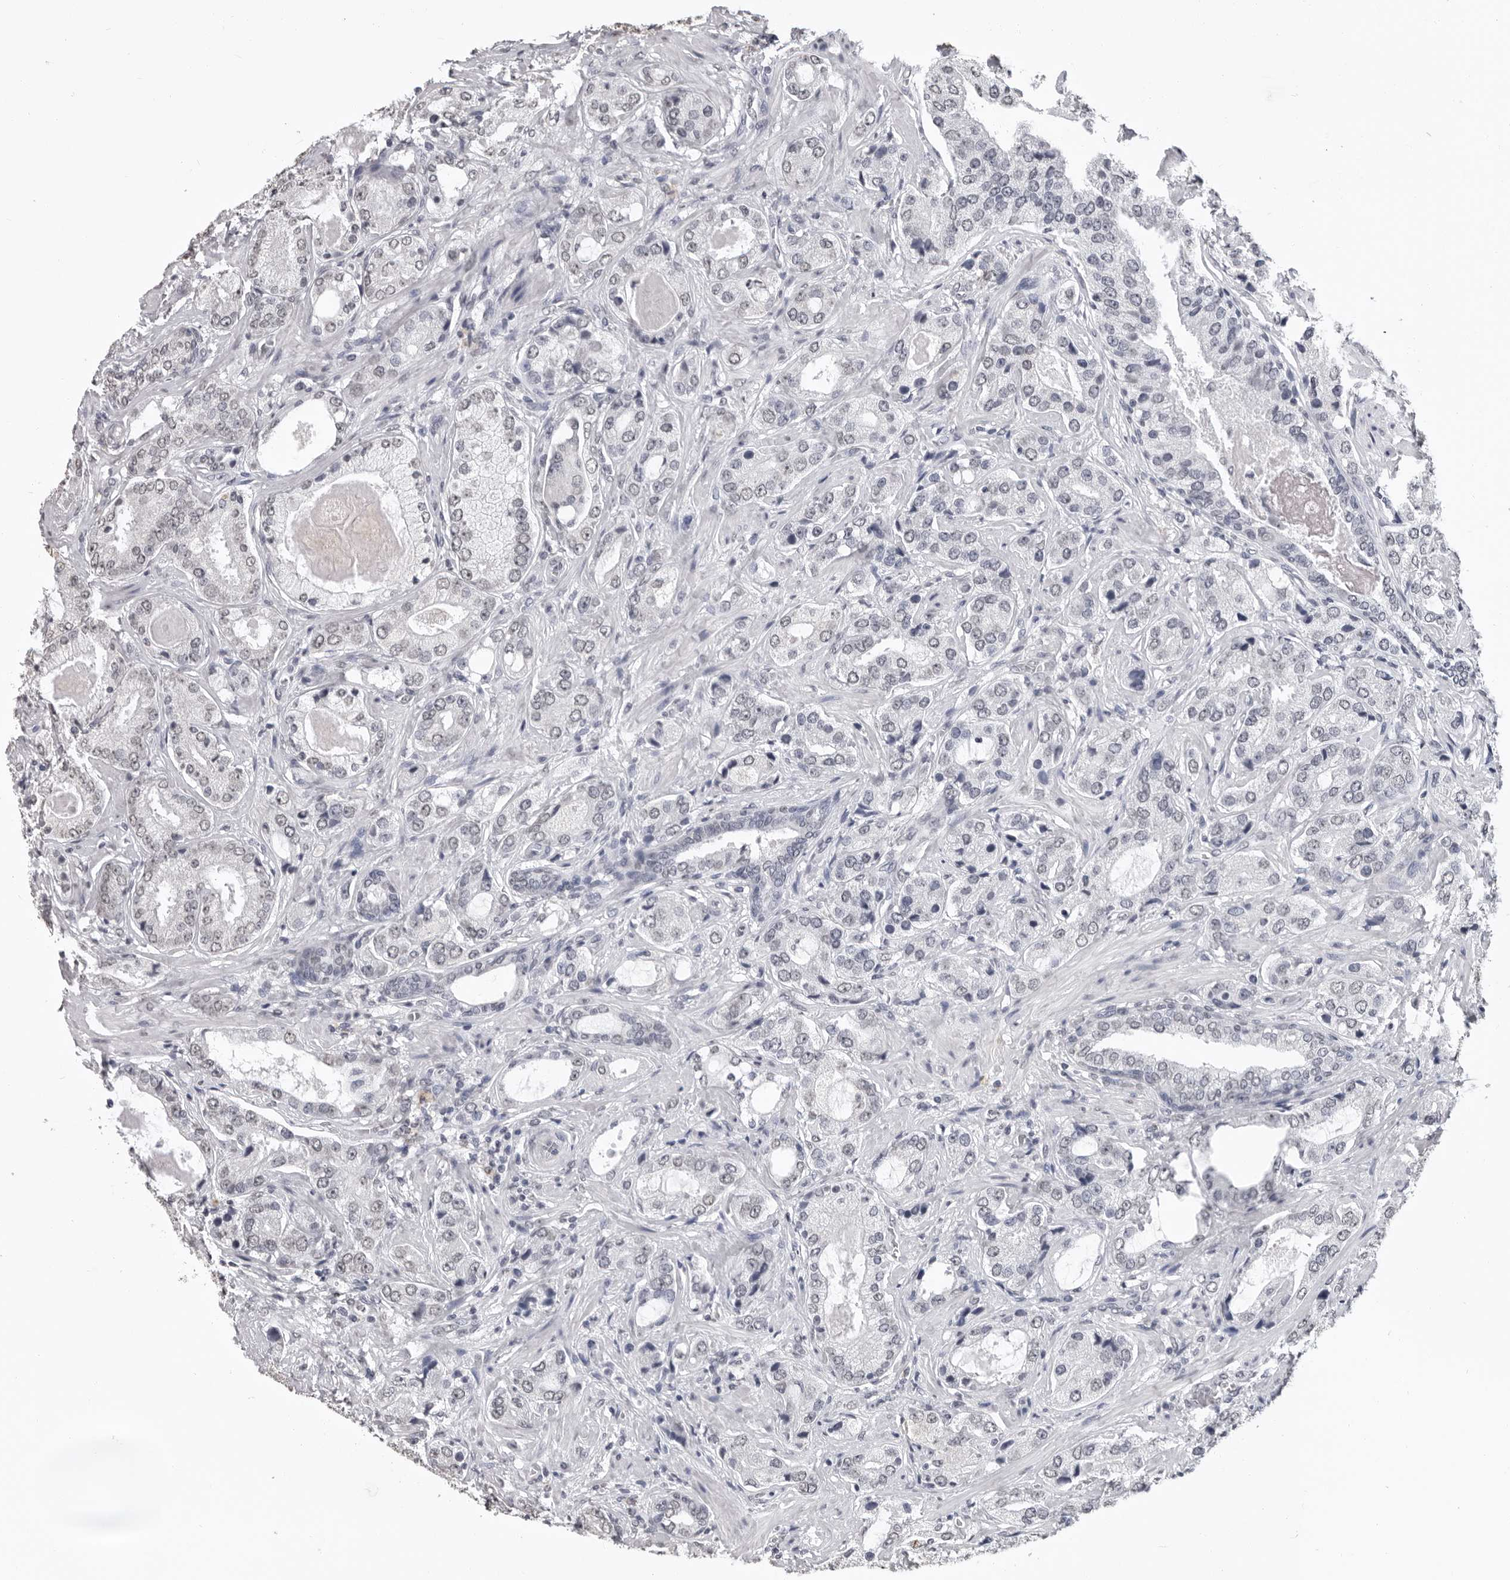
{"staining": {"intensity": "weak", "quantity": "<25%", "location": "nuclear"}, "tissue": "prostate cancer", "cell_type": "Tumor cells", "image_type": "cancer", "snomed": [{"axis": "morphology", "description": "Normal tissue, NOS"}, {"axis": "morphology", "description": "Adenocarcinoma, High grade"}, {"axis": "topography", "description": "Prostate"}, {"axis": "topography", "description": "Peripheral nerve tissue"}], "caption": "High power microscopy histopathology image of an IHC photomicrograph of prostate cancer (adenocarcinoma (high-grade)), revealing no significant staining in tumor cells.", "gene": "HEPACAM", "patient": {"sex": "male", "age": 59}}